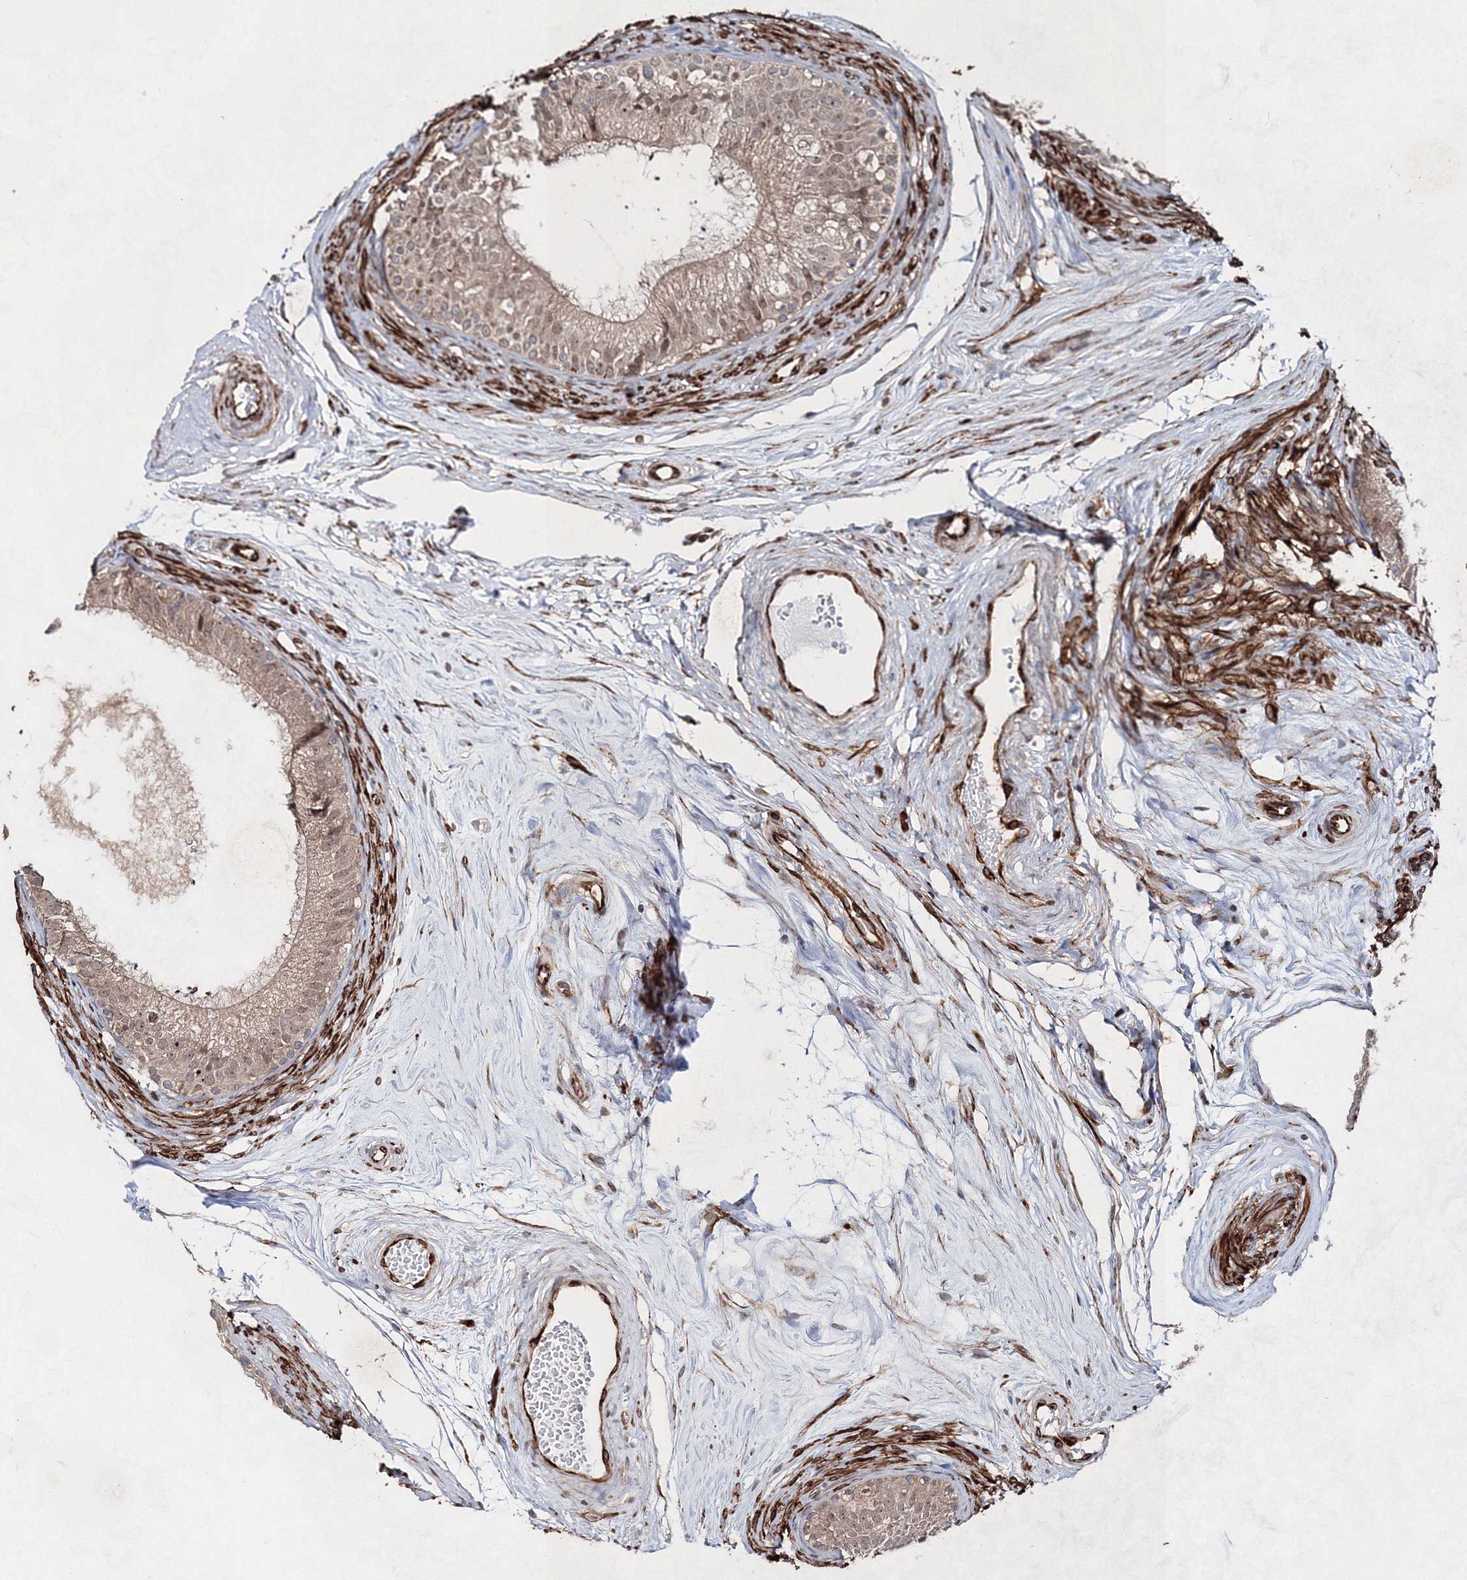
{"staining": {"intensity": "weak", "quantity": ">75%", "location": "cytoplasmic/membranous,nuclear"}, "tissue": "epididymis", "cell_type": "Glandular cells", "image_type": "normal", "snomed": [{"axis": "morphology", "description": "Normal tissue, NOS"}, {"axis": "topography", "description": "Epididymis"}], "caption": "Epididymis stained for a protein (brown) shows weak cytoplasmic/membranous,nuclear positive staining in about >75% of glandular cells.", "gene": "SNIP1", "patient": {"sex": "male", "age": 56}}